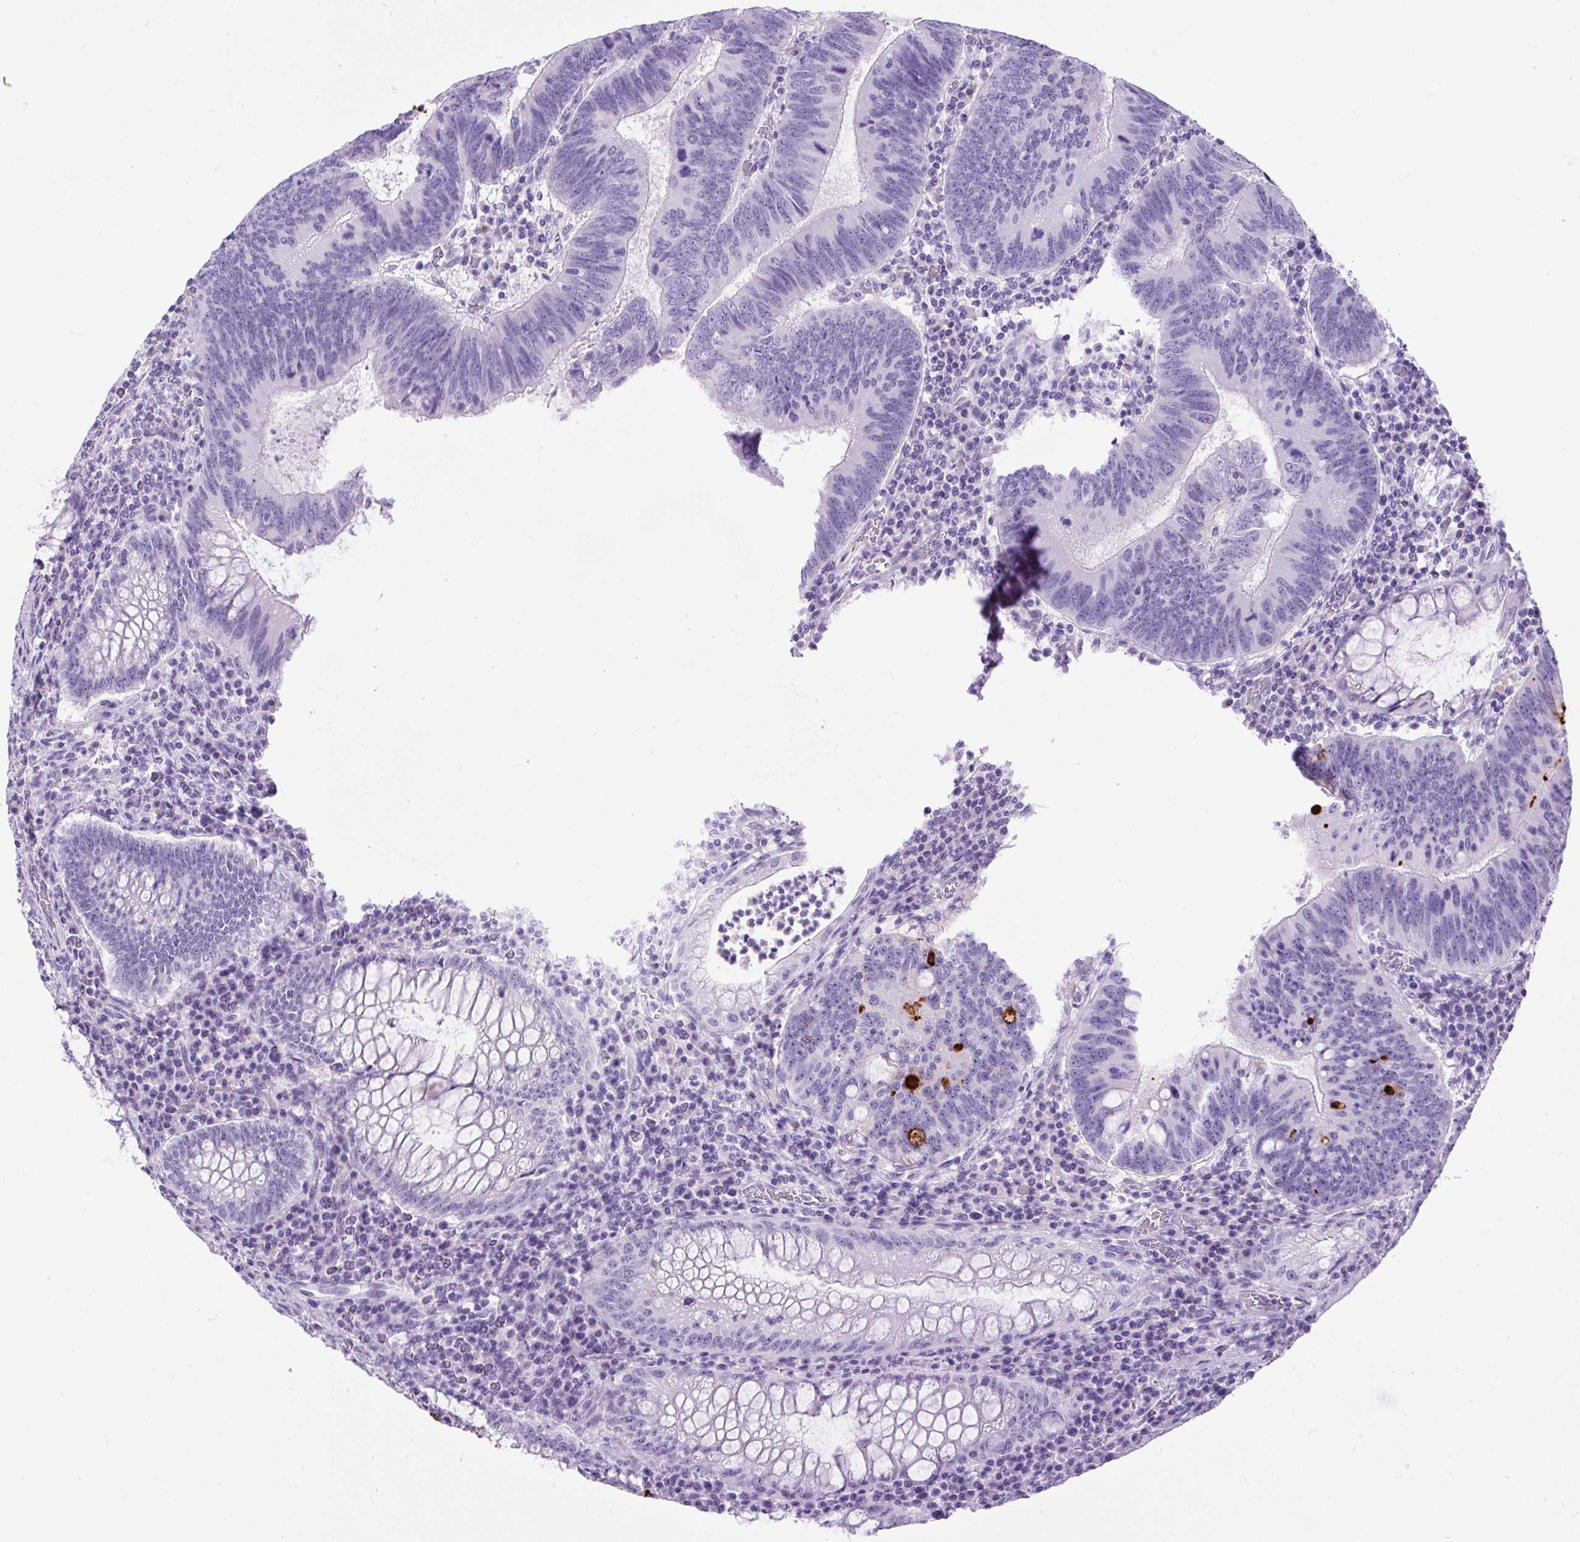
{"staining": {"intensity": "negative", "quantity": "none", "location": "none"}, "tissue": "colorectal cancer", "cell_type": "Tumor cells", "image_type": "cancer", "snomed": [{"axis": "morphology", "description": "Adenocarcinoma, NOS"}, {"axis": "topography", "description": "Colon"}], "caption": "The histopathology image shows no significant expression in tumor cells of colorectal adenocarcinoma. (DAB immunohistochemistry (IHC) visualized using brightfield microscopy, high magnification).", "gene": "UPP1", "patient": {"sex": "male", "age": 67}}